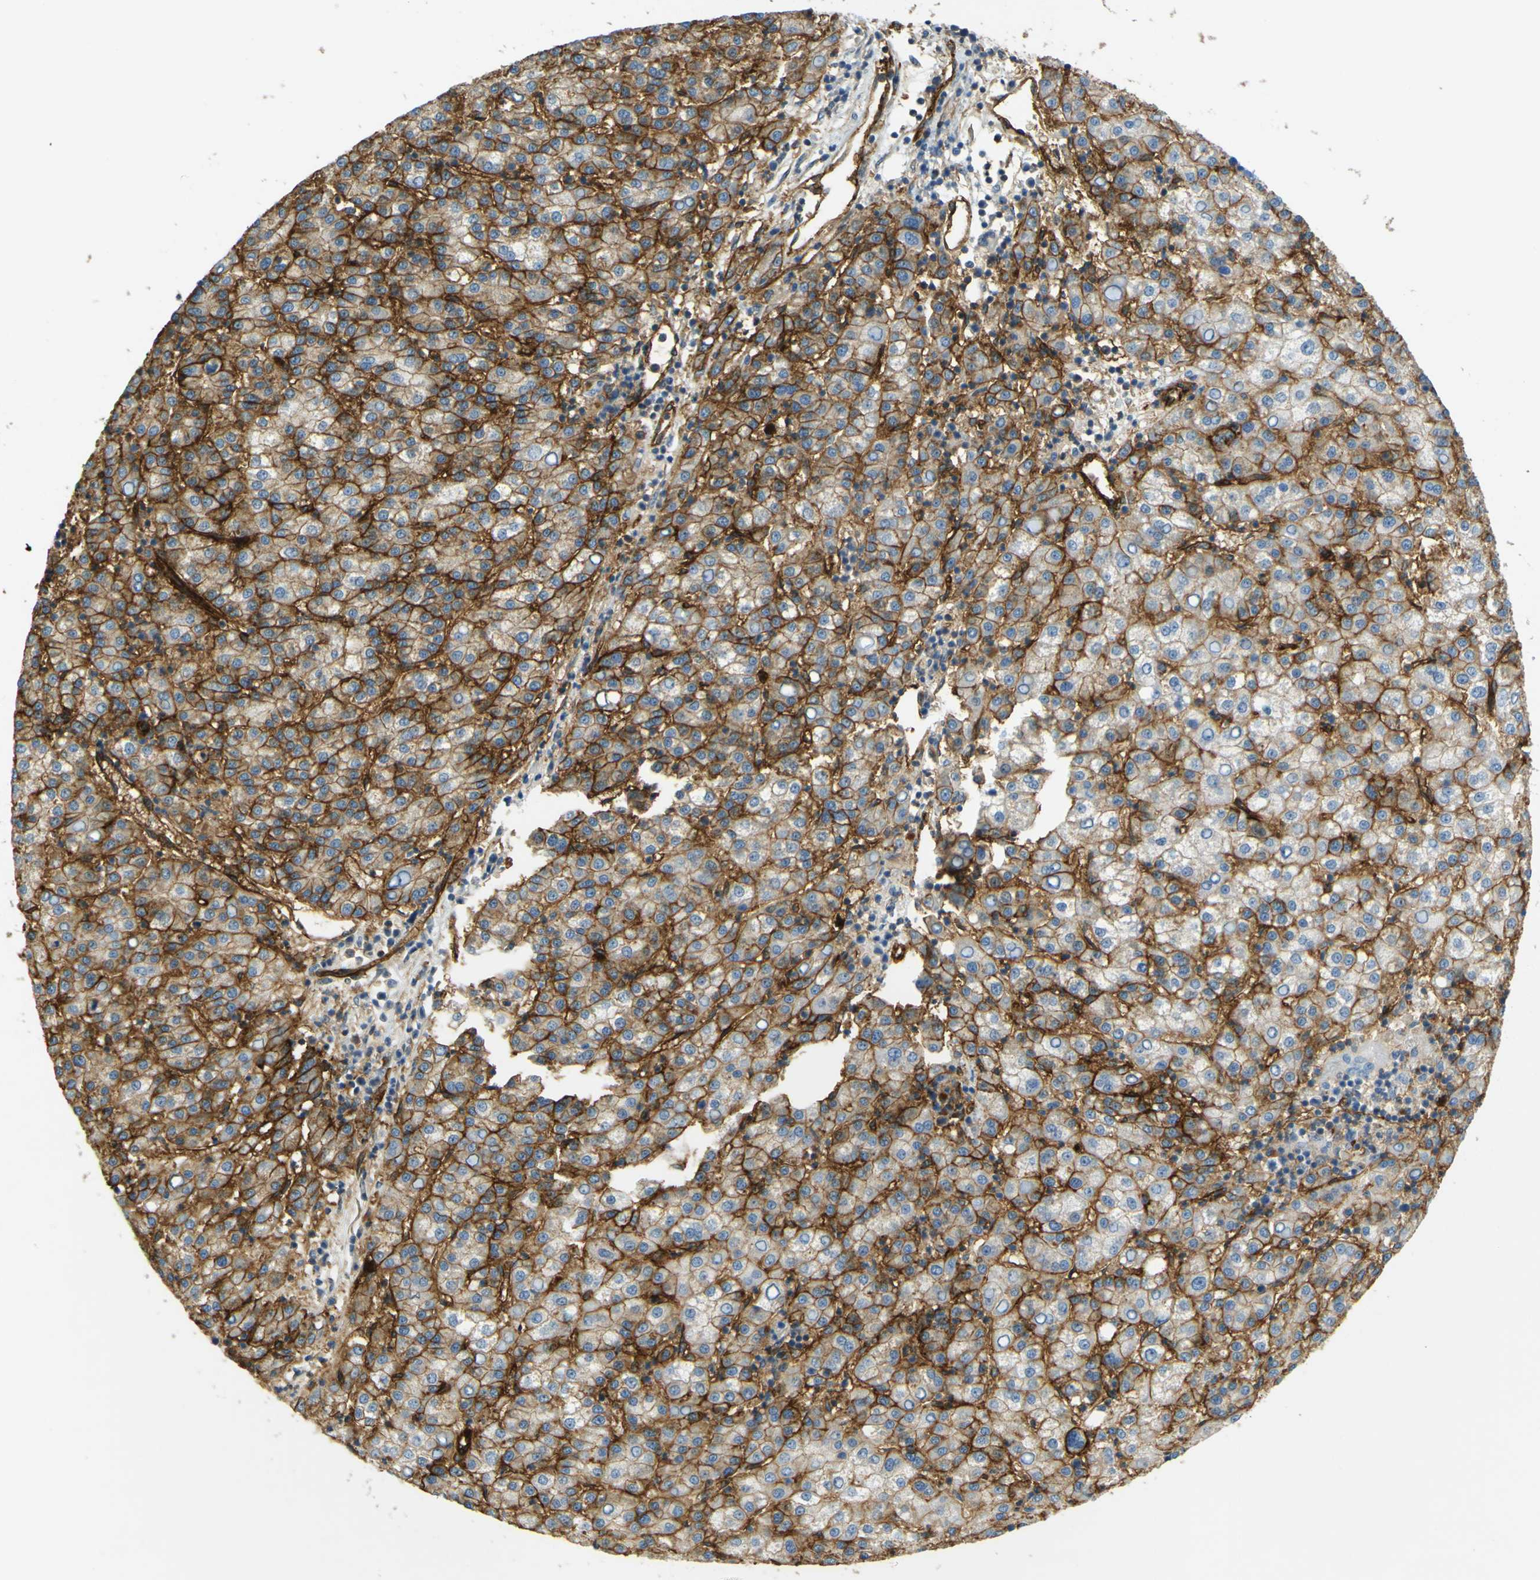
{"staining": {"intensity": "moderate", "quantity": "25%-75%", "location": "cytoplasmic/membranous"}, "tissue": "liver cancer", "cell_type": "Tumor cells", "image_type": "cancer", "snomed": [{"axis": "morphology", "description": "Carcinoma, Hepatocellular, NOS"}, {"axis": "topography", "description": "Liver"}], "caption": "High-magnification brightfield microscopy of liver cancer stained with DAB (brown) and counterstained with hematoxylin (blue). tumor cells exhibit moderate cytoplasmic/membranous expression is identified in about25%-75% of cells. (IHC, brightfield microscopy, high magnification).", "gene": "PLXDC1", "patient": {"sex": "female", "age": 58}}